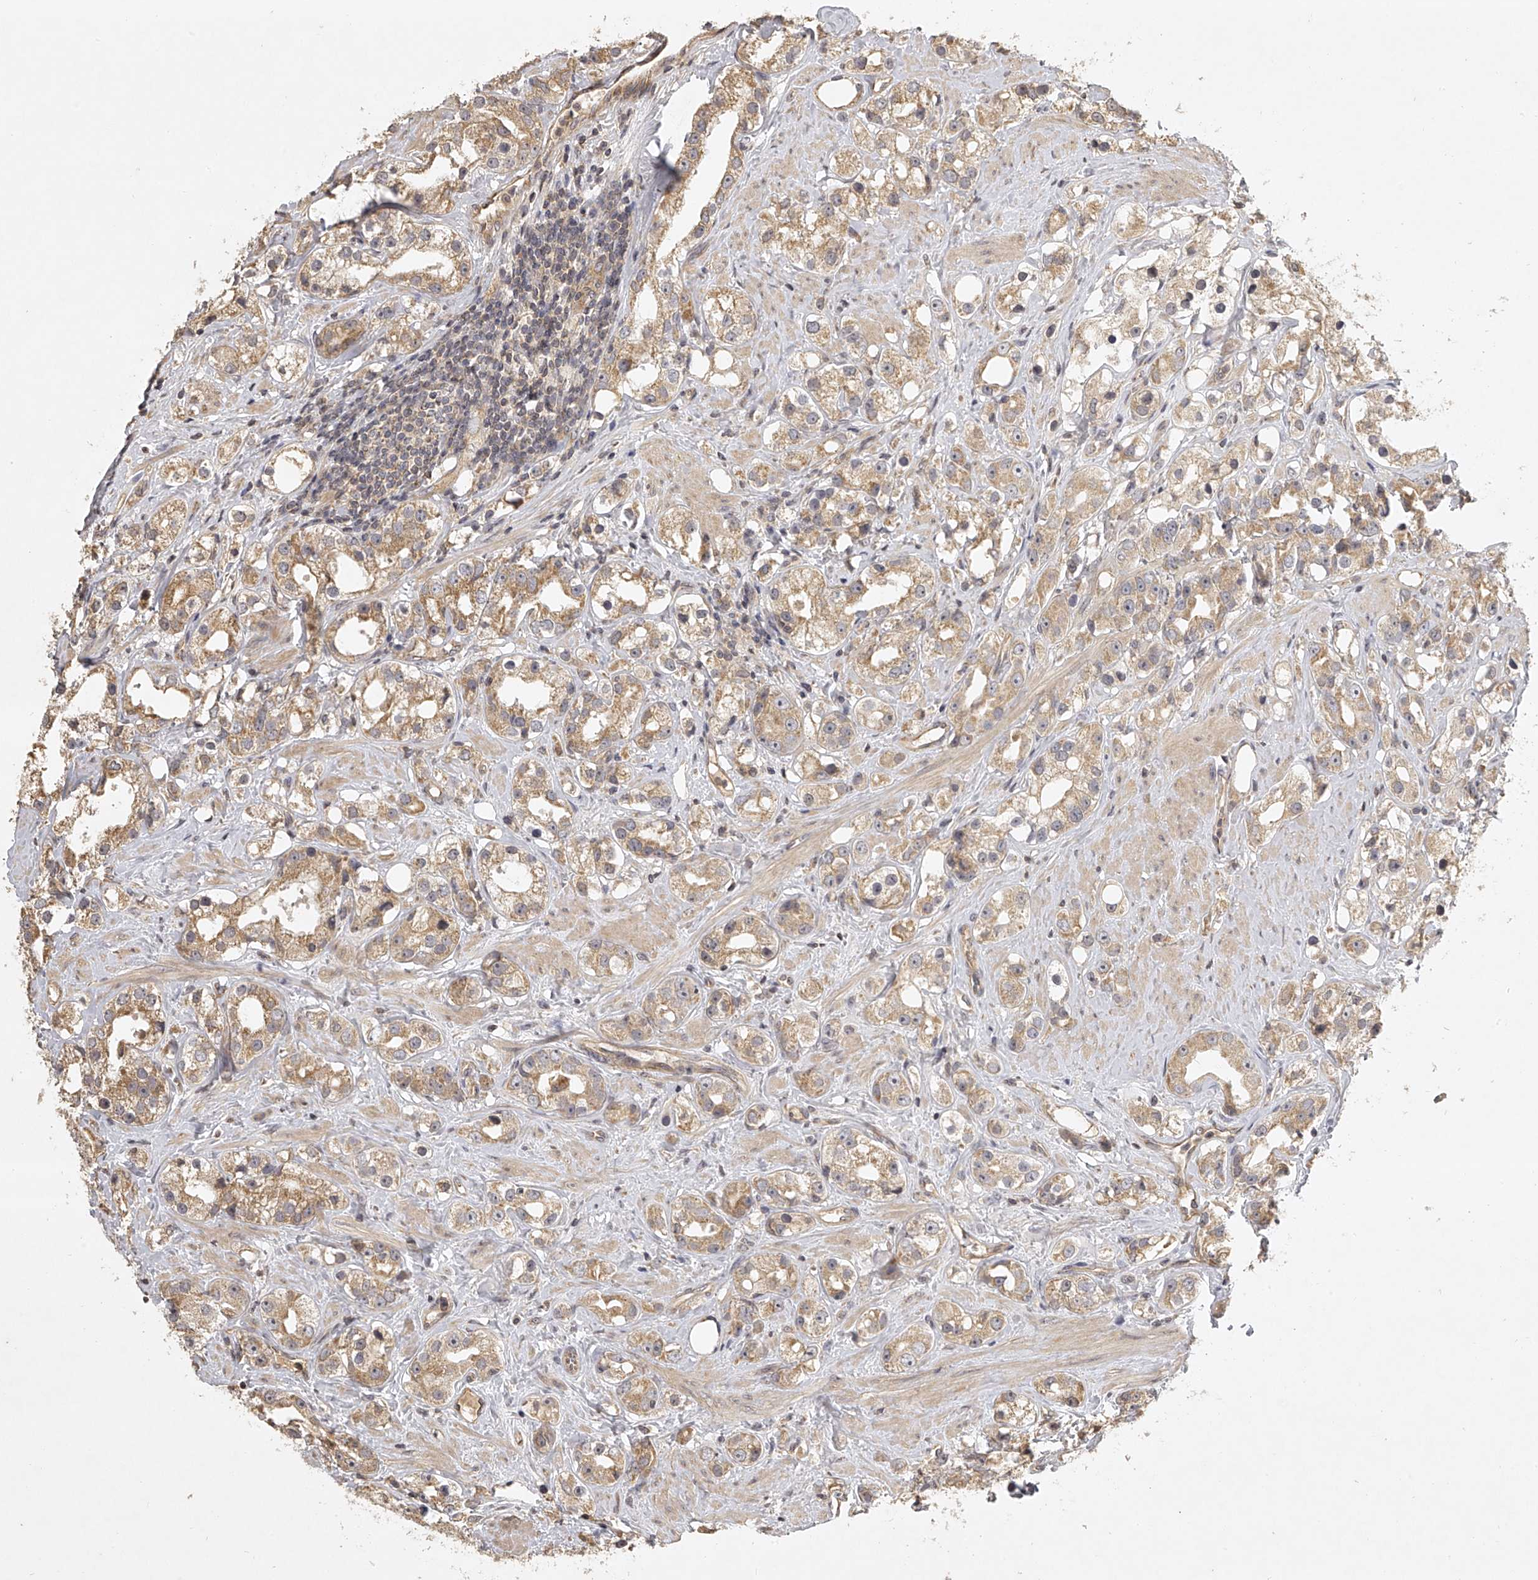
{"staining": {"intensity": "moderate", "quantity": ">75%", "location": "cytoplasmic/membranous"}, "tissue": "prostate cancer", "cell_type": "Tumor cells", "image_type": "cancer", "snomed": [{"axis": "morphology", "description": "Adenocarcinoma, NOS"}, {"axis": "topography", "description": "Prostate"}], "caption": "Tumor cells reveal moderate cytoplasmic/membranous staining in approximately >75% of cells in adenocarcinoma (prostate).", "gene": "NFS1", "patient": {"sex": "male", "age": 79}}